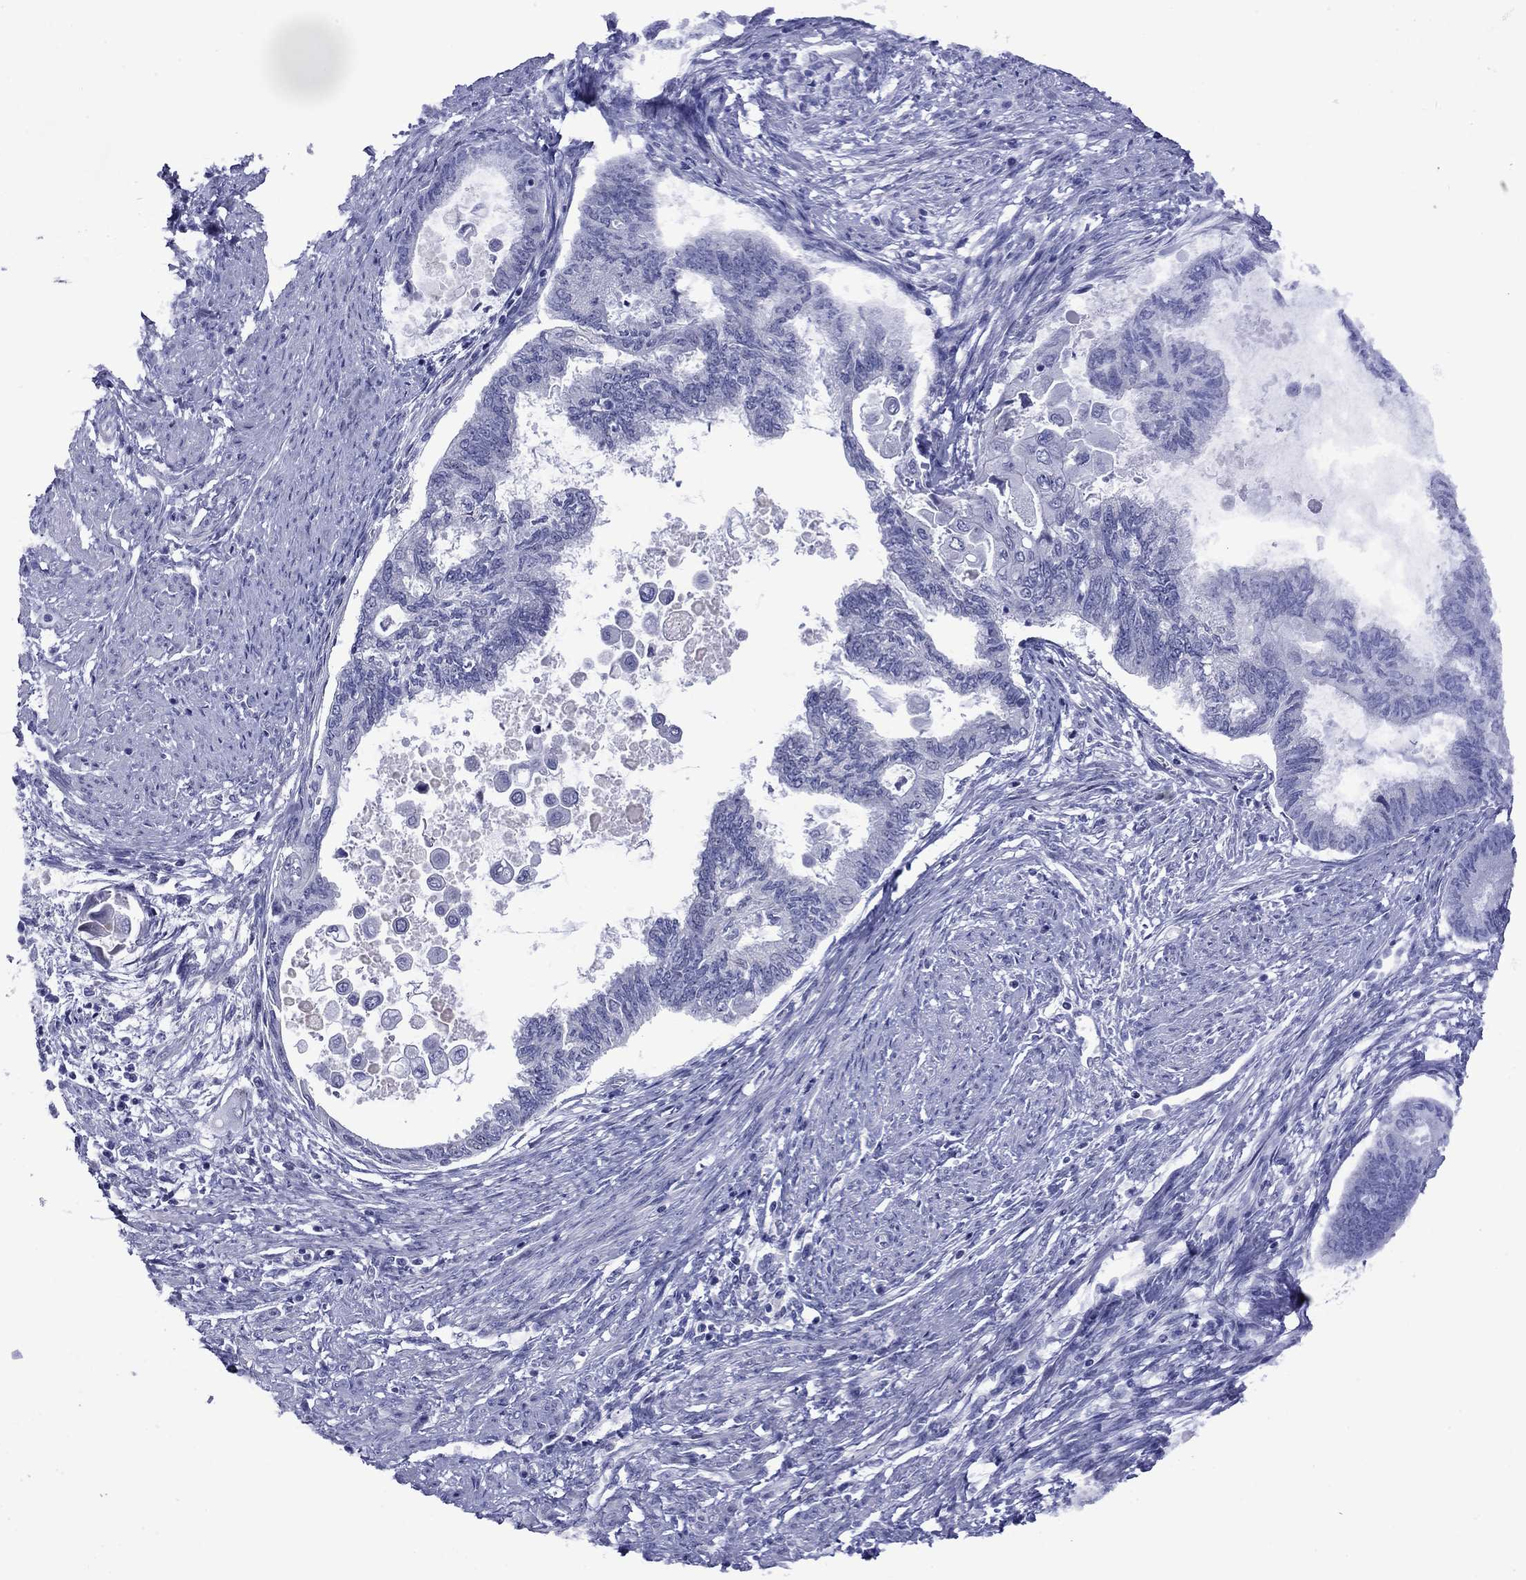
{"staining": {"intensity": "negative", "quantity": "none", "location": "none"}, "tissue": "endometrial cancer", "cell_type": "Tumor cells", "image_type": "cancer", "snomed": [{"axis": "morphology", "description": "Adenocarcinoma, NOS"}, {"axis": "topography", "description": "Endometrium"}], "caption": "This is an immunohistochemistry histopathology image of endometrial cancer (adenocarcinoma). There is no expression in tumor cells.", "gene": "APOA2", "patient": {"sex": "female", "age": 86}}